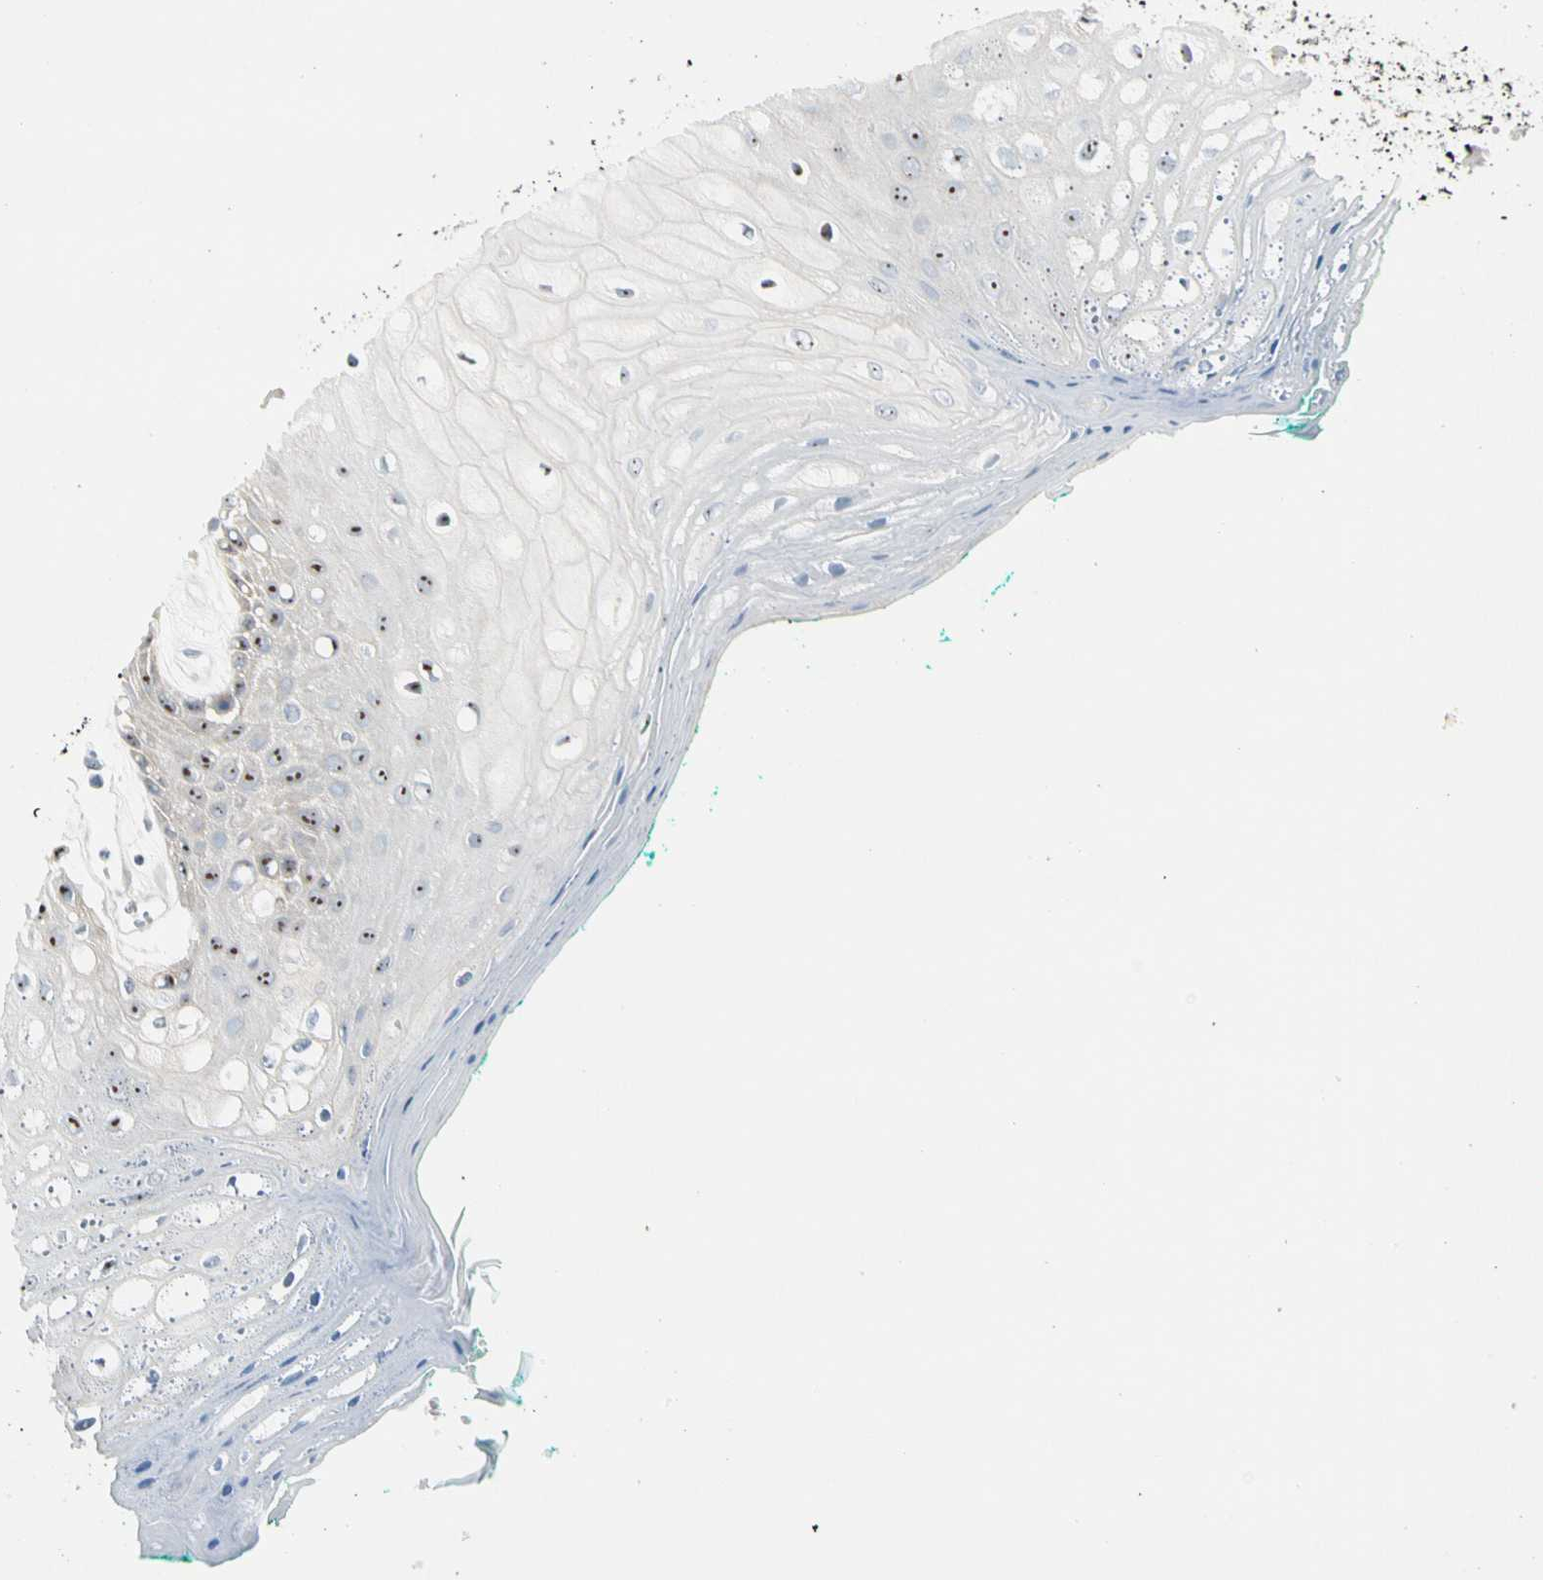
{"staining": {"intensity": "moderate", "quantity": "<25%", "location": "nuclear"}, "tissue": "oral mucosa", "cell_type": "Squamous epithelial cells", "image_type": "normal", "snomed": [{"axis": "morphology", "description": "Normal tissue, NOS"}, {"axis": "morphology", "description": "Squamous cell carcinoma, NOS"}, {"axis": "topography", "description": "Skeletal muscle"}, {"axis": "topography", "description": "Oral tissue"}, {"axis": "topography", "description": "Head-Neck"}], "caption": "Benign oral mucosa was stained to show a protein in brown. There is low levels of moderate nuclear expression in approximately <25% of squamous epithelial cells.", "gene": "ZSCAN1", "patient": {"sex": "female", "age": 84}}